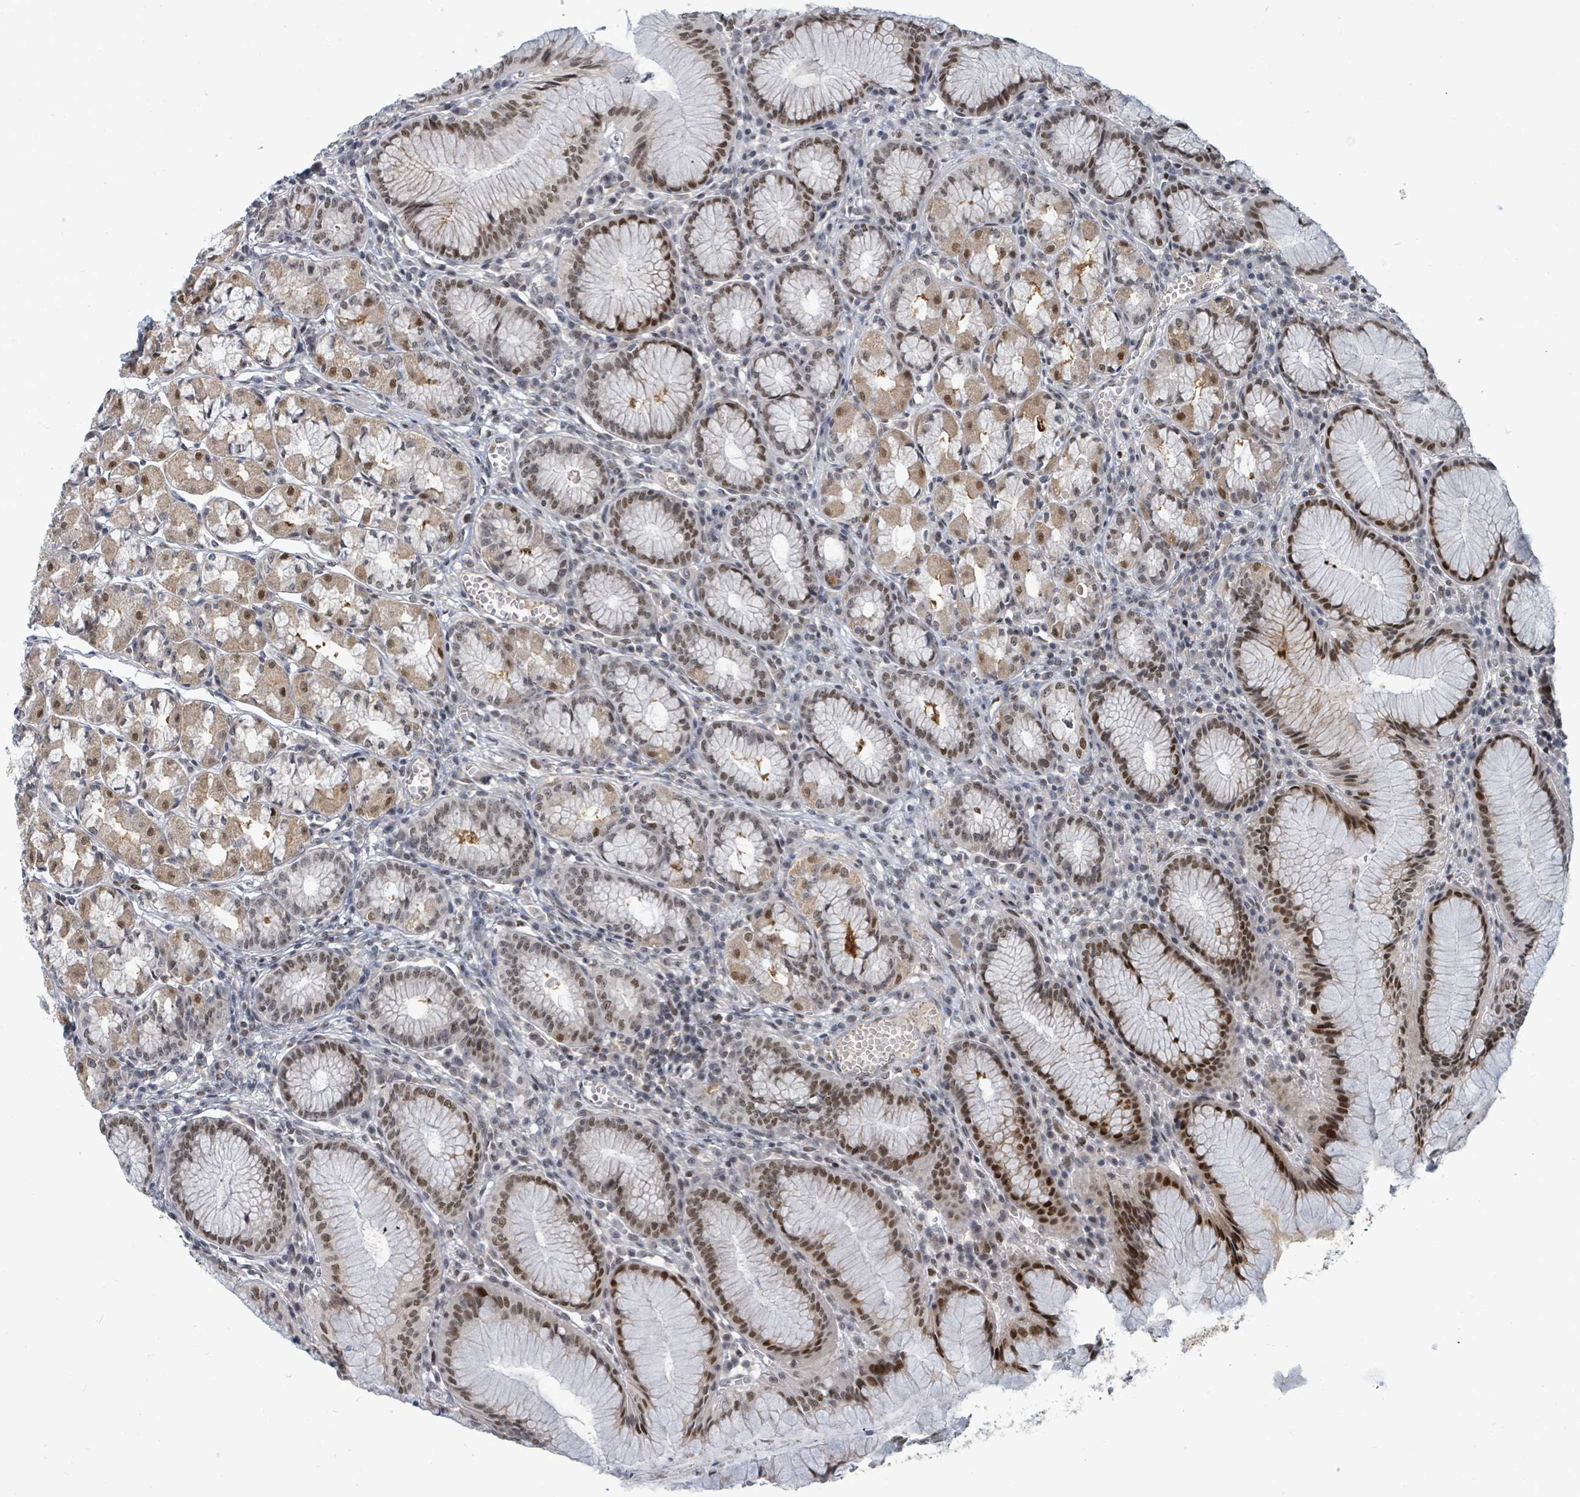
{"staining": {"intensity": "strong", "quantity": ">75%", "location": "cytoplasmic/membranous,nuclear"}, "tissue": "stomach", "cell_type": "Glandular cells", "image_type": "normal", "snomed": [{"axis": "morphology", "description": "Normal tissue, NOS"}, {"axis": "topography", "description": "Stomach"}], "caption": "Stomach stained with DAB IHC displays high levels of strong cytoplasmic/membranous,nuclear staining in approximately >75% of glandular cells.", "gene": "UCK1", "patient": {"sex": "male", "age": 55}}